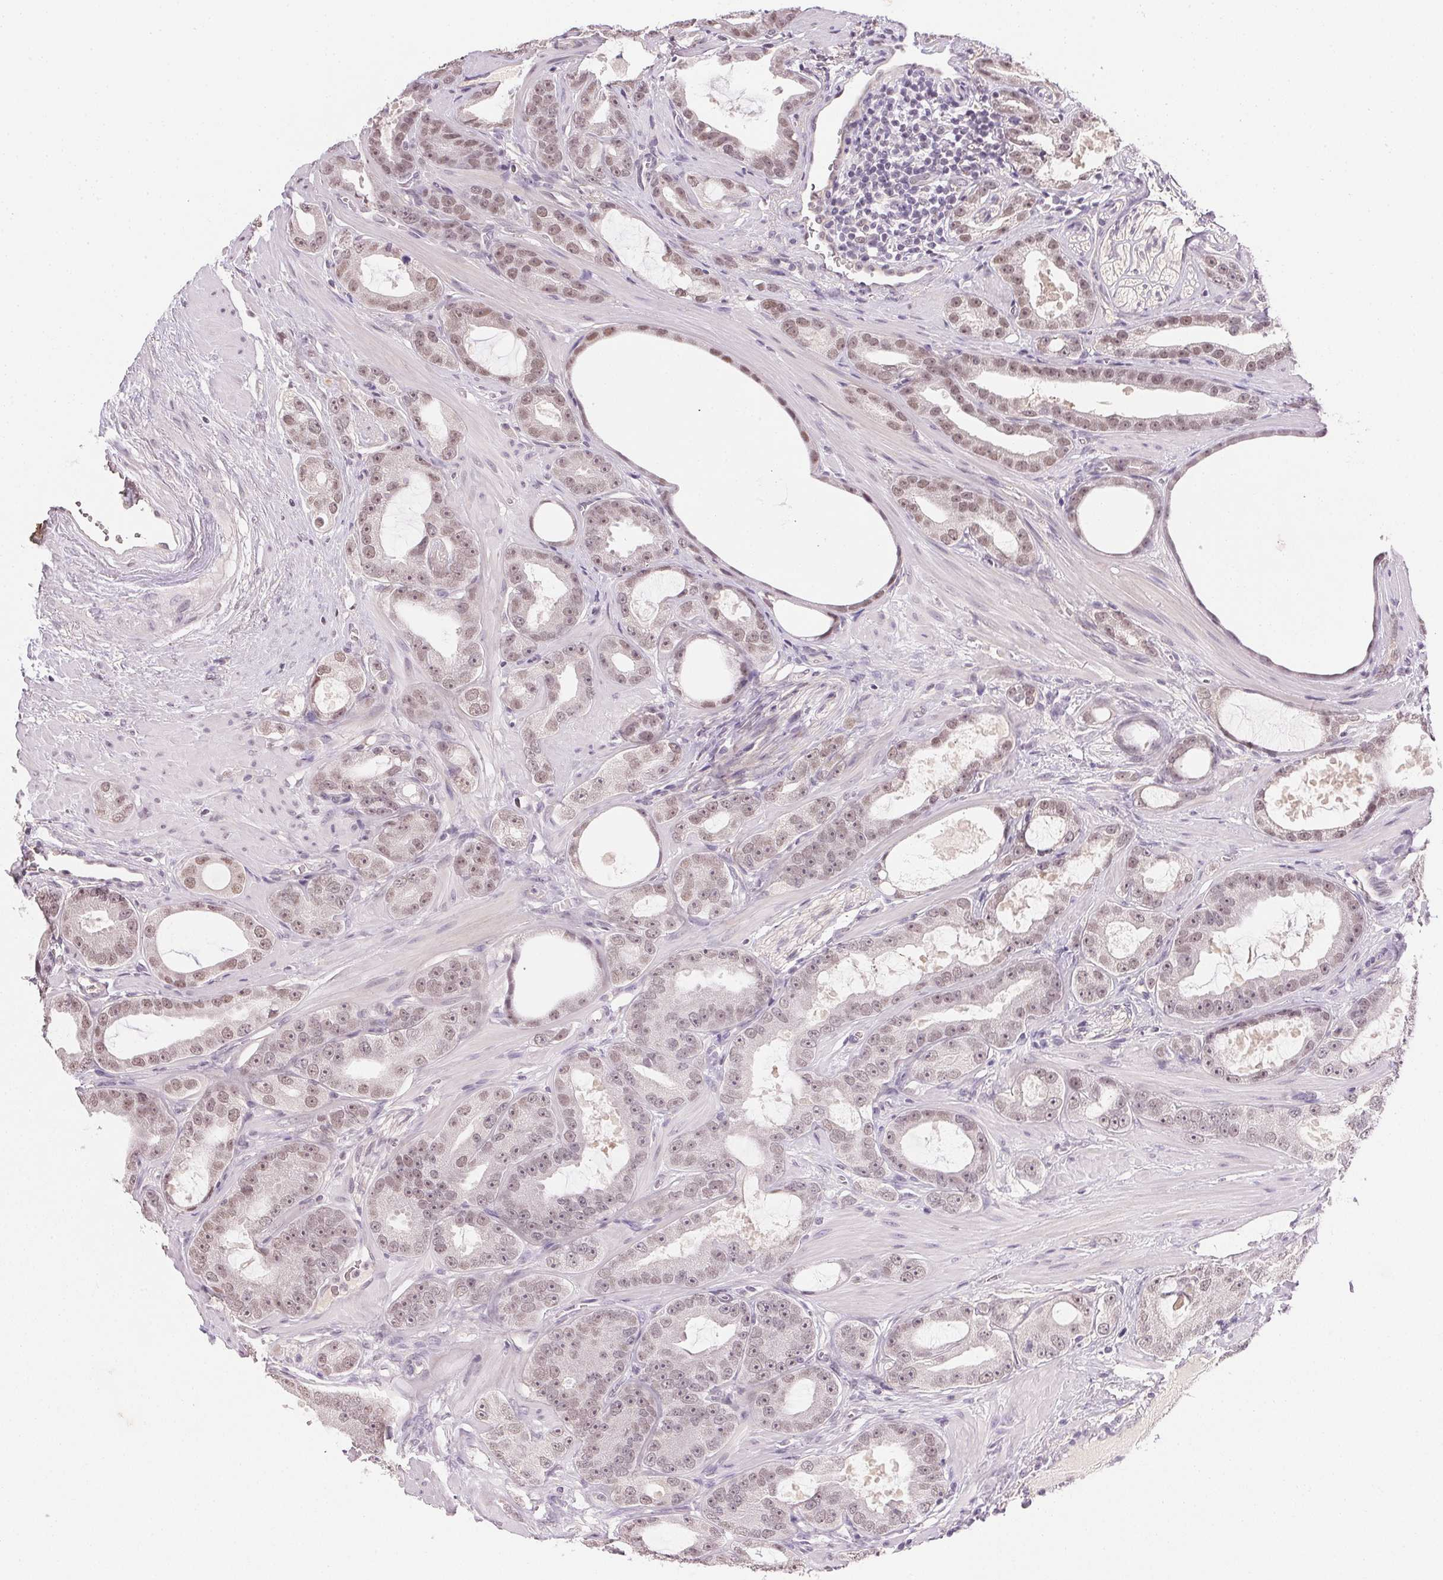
{"staining": {"intensity": "weak", "quantity": ">75%", "location": "nuclear"}, "tissue": "prostate cancer", "cell_type": "Tumor cells", "image_type": "cancer", "snomed": [{"axis": "morphology", "description": "Adenocarcinoma, High grade"}, {"axis": "topography", "description": "Prostate"}], "caption": "Prostate high-grade adenocarcinoma was stained to show a protein in brown. There is low levels of weak nuclear staining in approximately >75% of tumor cells. (IHC, brightfield microscopy, high magnification).", "gene": "FNDC4", "patient": {"sex": "male", "age": 65}}